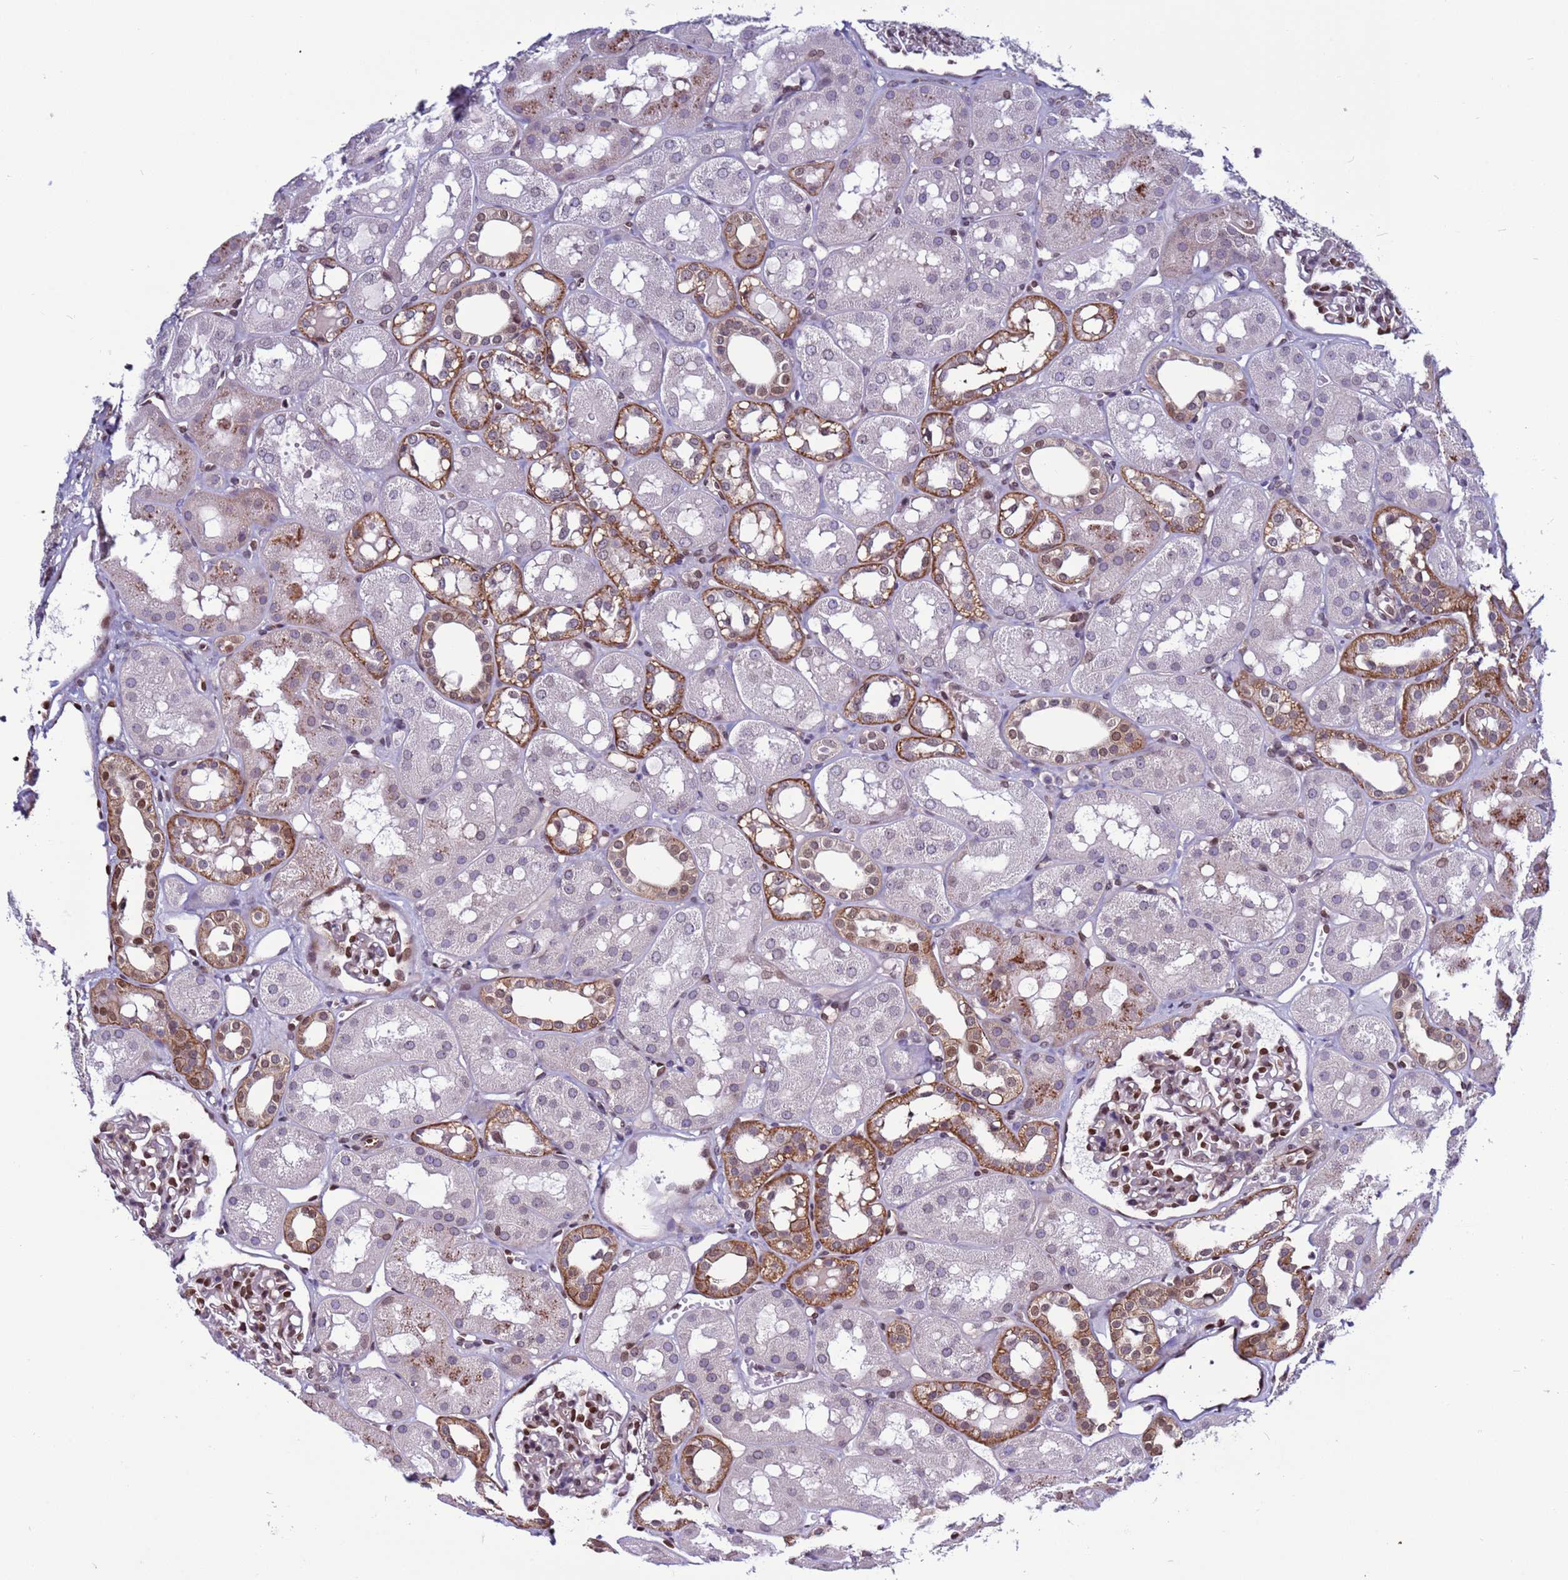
{"staining": {"intensity": "moderate", "quantity": "<25%", "location": "nuclear"}, "tissue": "kidney", "cell_type": "Cells in glomeruli", "image_type": "normal", "snomed": [{"axis": "morphology", "description": "Normal tissue, NOS"}, {"axis": "topography", "description": "Kidney"}], "caption": "Immunohistochemistry of unremarkable human kidney reveals low levels of moderate nuclear expression in about <25% of cells in glomeruli.", "gene": "TRIM37", "patient": {"sex": "male", "age": 16}}